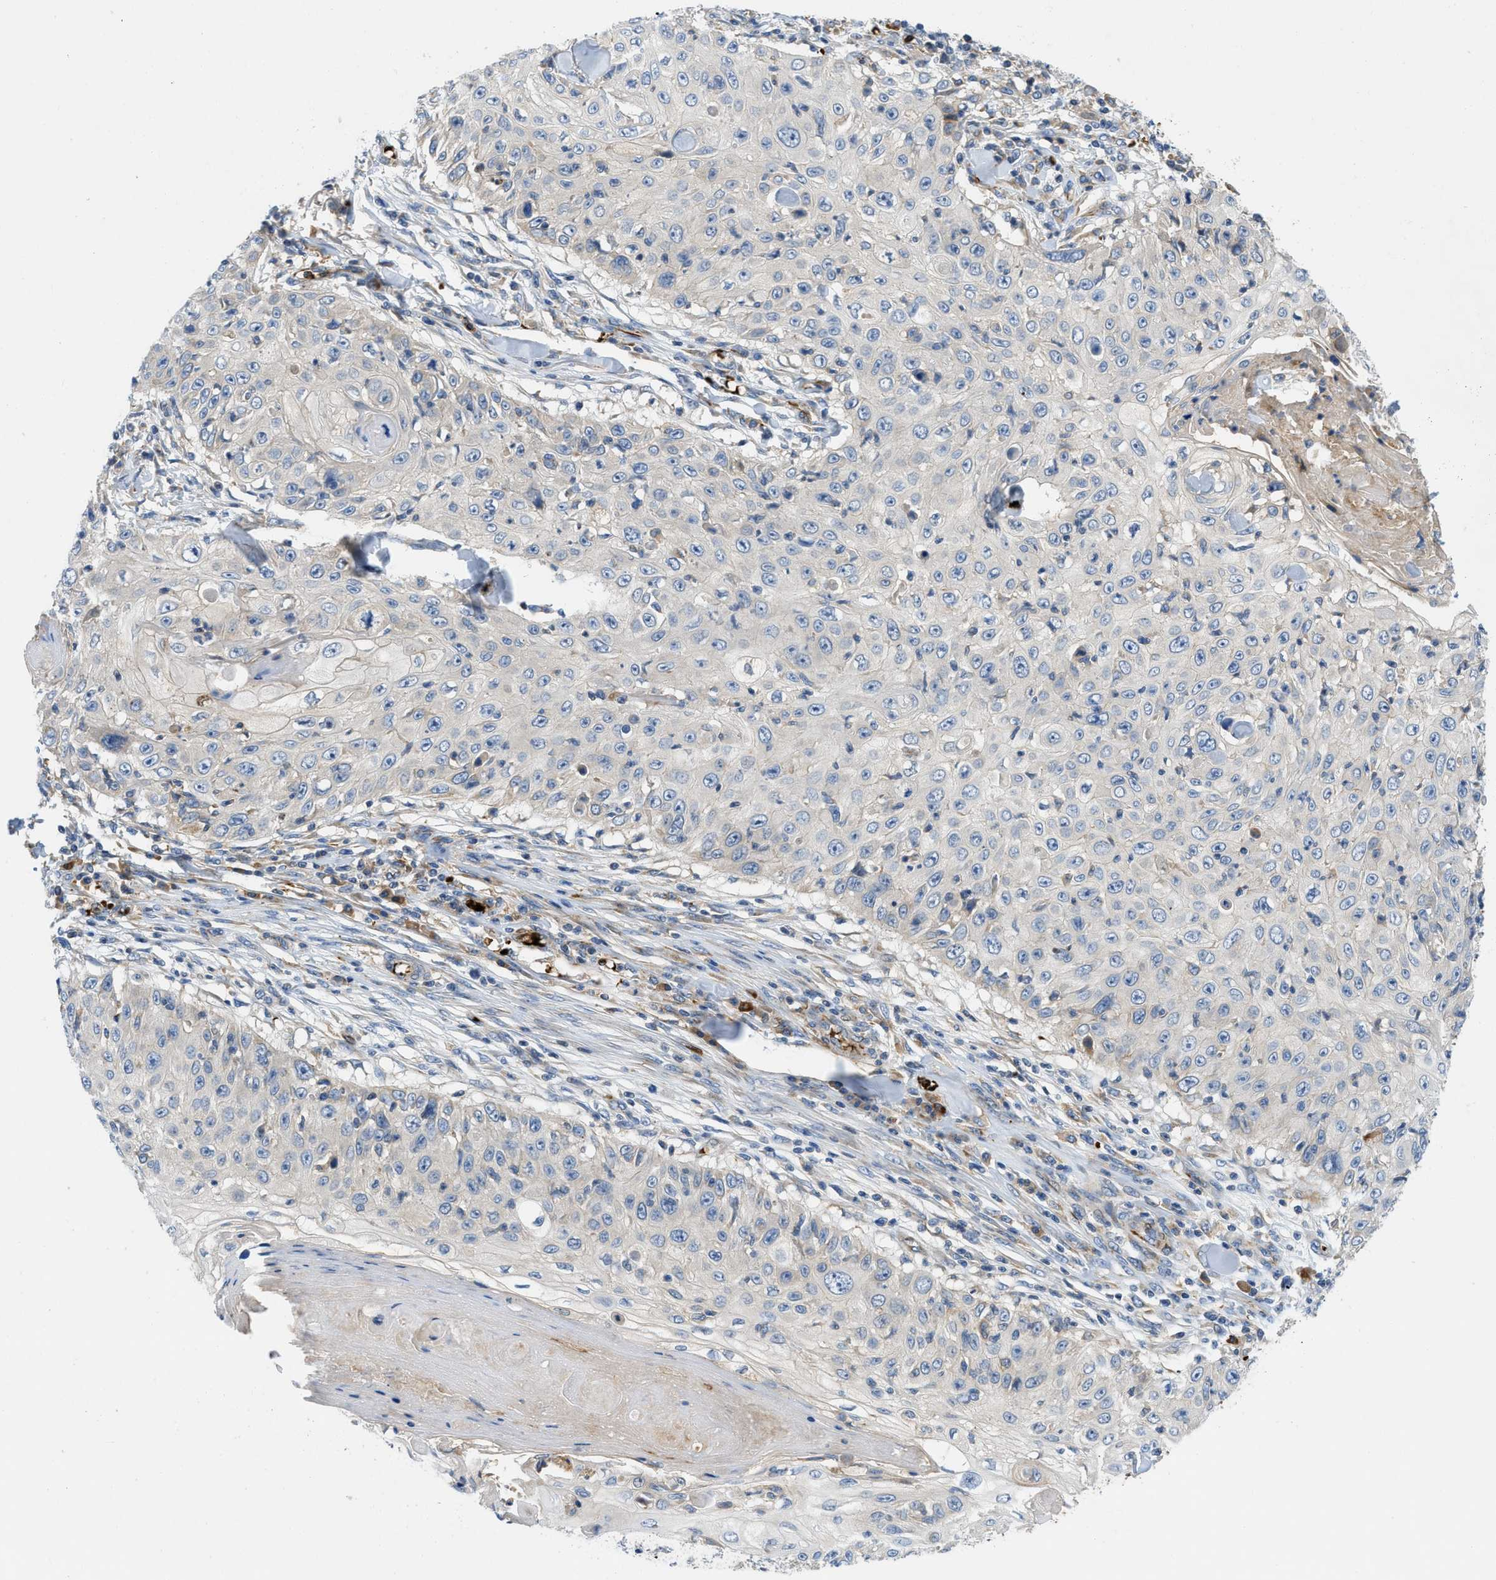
{"staining": {"intensity": "negative", "quantity": "none", "location": "none"}, "tissue": "skin cancer", "cell_type": "Tumor cells", "image_type": "cancer", "snomed": [{"axis": "morphology", "description": "Squamous cell carcinoma, NOS"}, {"axis": "topography", "description": "Skin"}], "caption": "IHC micrograph of squamous cell carcinoma (skin) stained for a protein (brown), which displays no expression in tumor cells.", "gene": "ZNF831", "patient": {"sex": "male", "age": 86}}